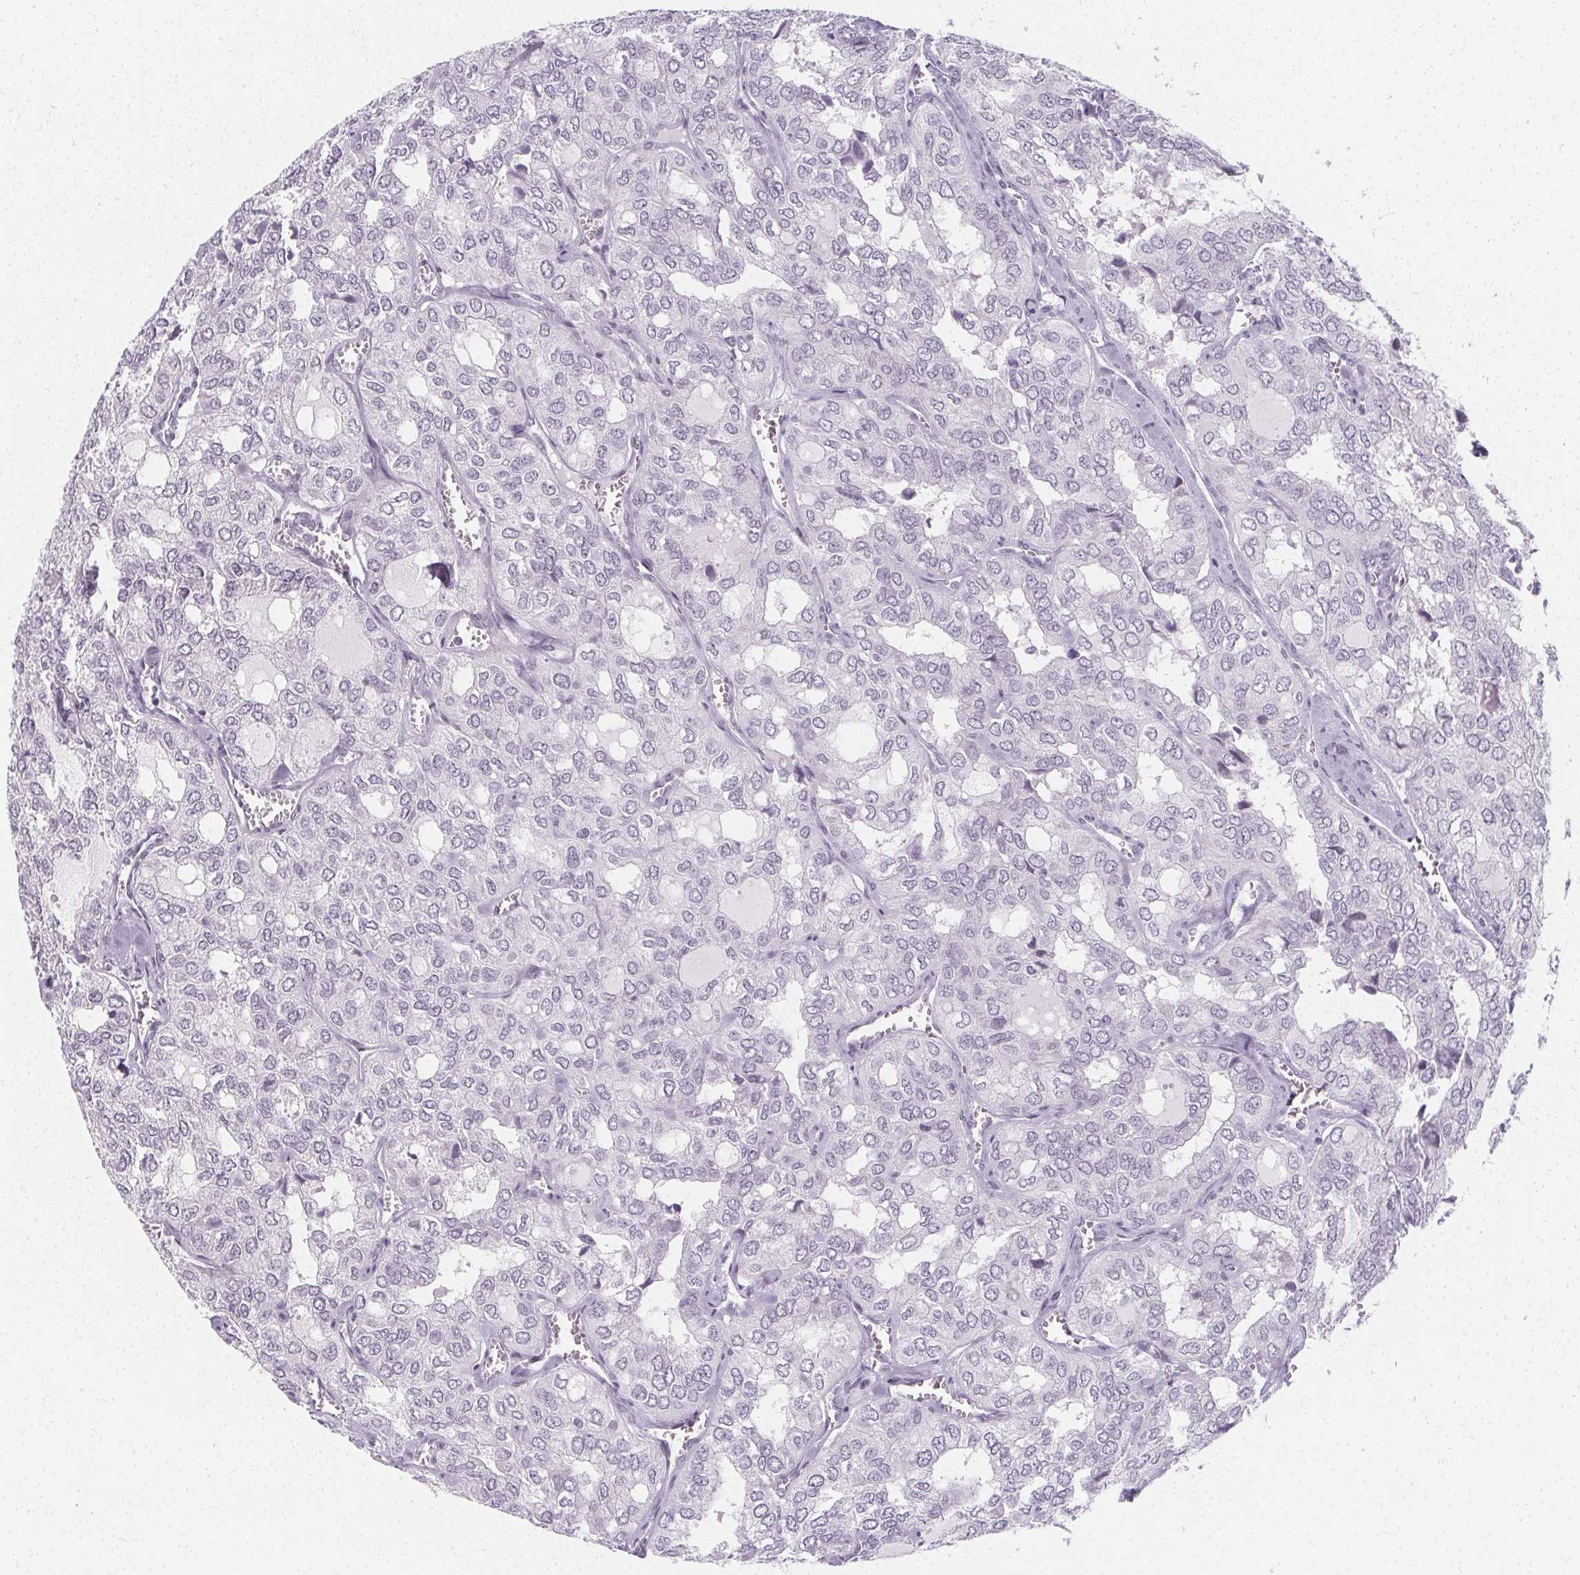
{"staining": {"intensity": "negative", "quantity": "none", "location": "none"}, "tissue": "thyroid cancer", "cell_type": "Tumor cells", "image_type": "cancer", "snomed": [{"axis": "morphology", "description": "Follicular adenoma carcinoma, NOS"}, {"axis": "topography", "description": "Thyroid gland"}], "caption": "A micrograph of follicular adenoma carcinoma (thyroid) stained for a protein demonstrates no brown staining in tumor cells. (Brightfield microscopy of DAB (3,3'-diaminobenzidine) immunohistochemistry at high magnification).", "gene": "SYNPR", "patient": {"sex": "male", "age": 75}}